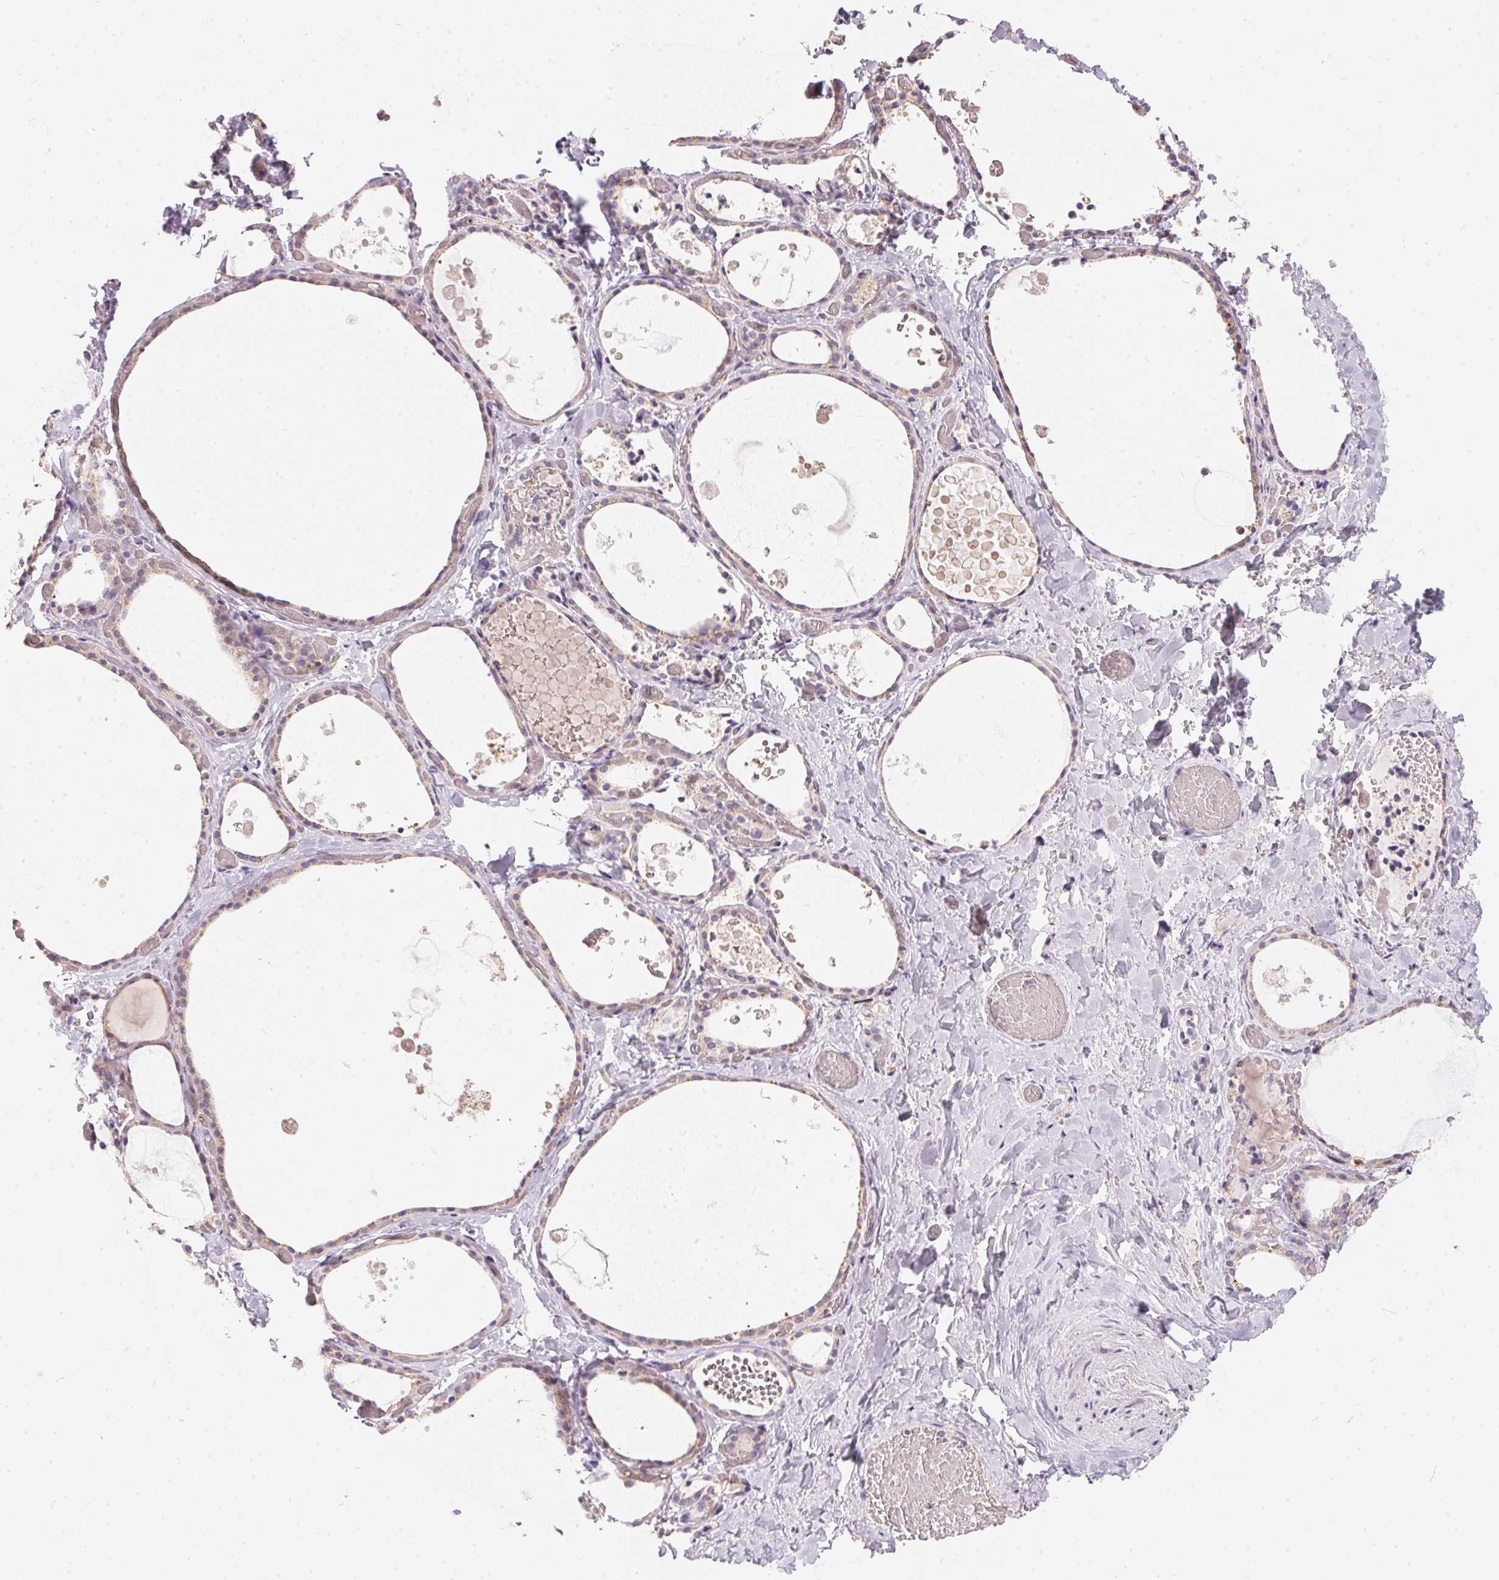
{"staining": {"intensity": "negative", "quantity": "none", "location": "none"}, "tissue": "thyroid gland", "cell_type": "Glandular cells", "image_type": "normal", "snomed": [{"axis": "morphology", "description": "Normal tissue, NOS"}, {"axis": "topography", "description": "Thyroid gland"}], "caption": "This histopathology image is of unremarkable thyroid gland stained with IHC to label a protein in brown with the nuclei are counter-stained blue. There is no expression in glandular cells.", "gene": "BLMH", "patient": {"sex": "female", "age": 56}}